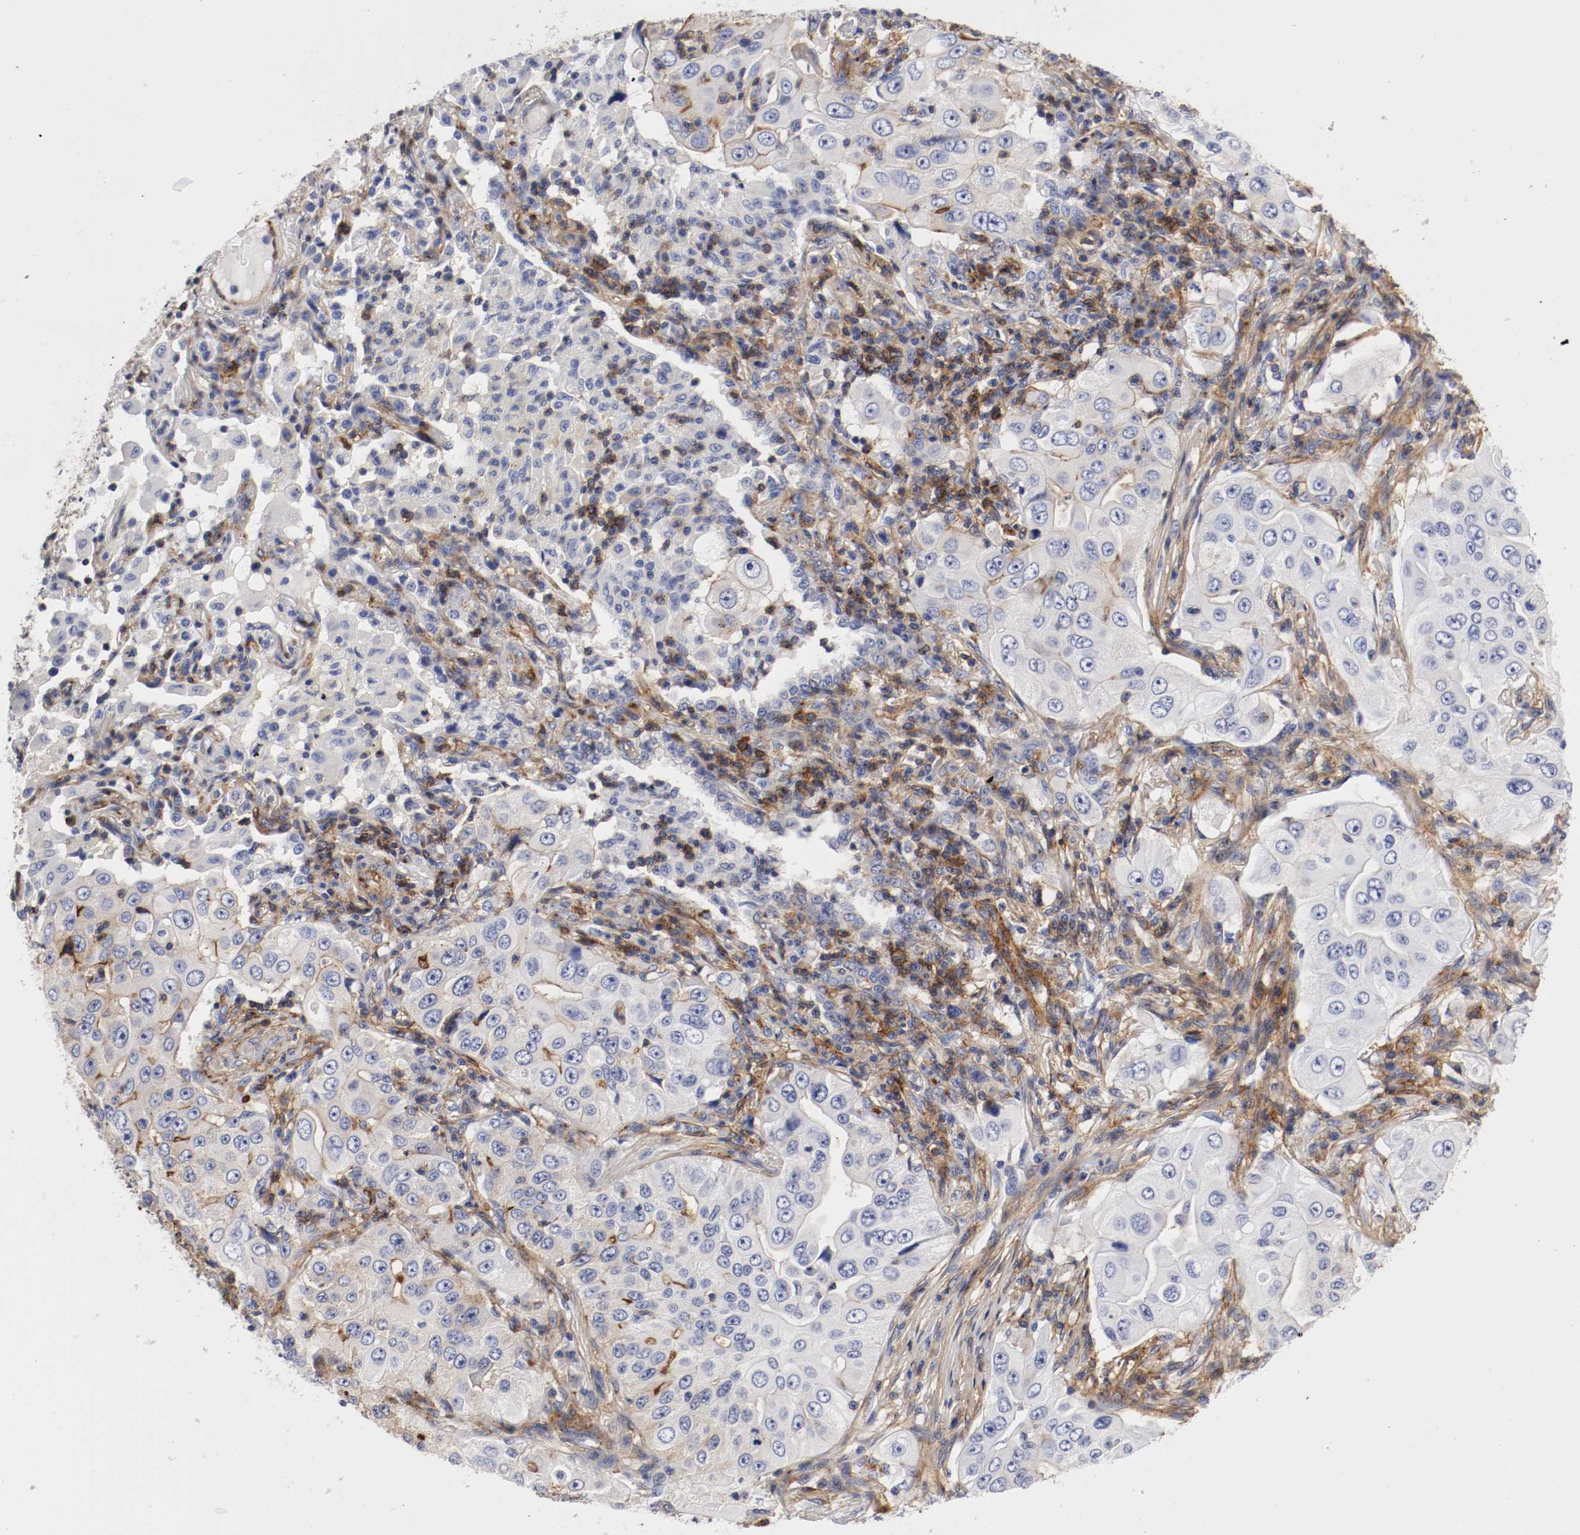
{"staining": {"intensity": "negative", "quantity": "none", "location": "none"}, "tissue": "lung cancer", "cell_type": "Tumor cells", "image_type": "cancer", "snomed": [{"axis": "morphology", "description": "Adenocarcinoma, NOS"}, {"axis": "topography", "description": "Lung"}], "caption": "Immunohistochemistry (IHC) of adenocarcinoma (lung) exhibits no expression in tumor cells.", "gene": "IFITM1", "patient": {"sex": "male", "age": 84}}